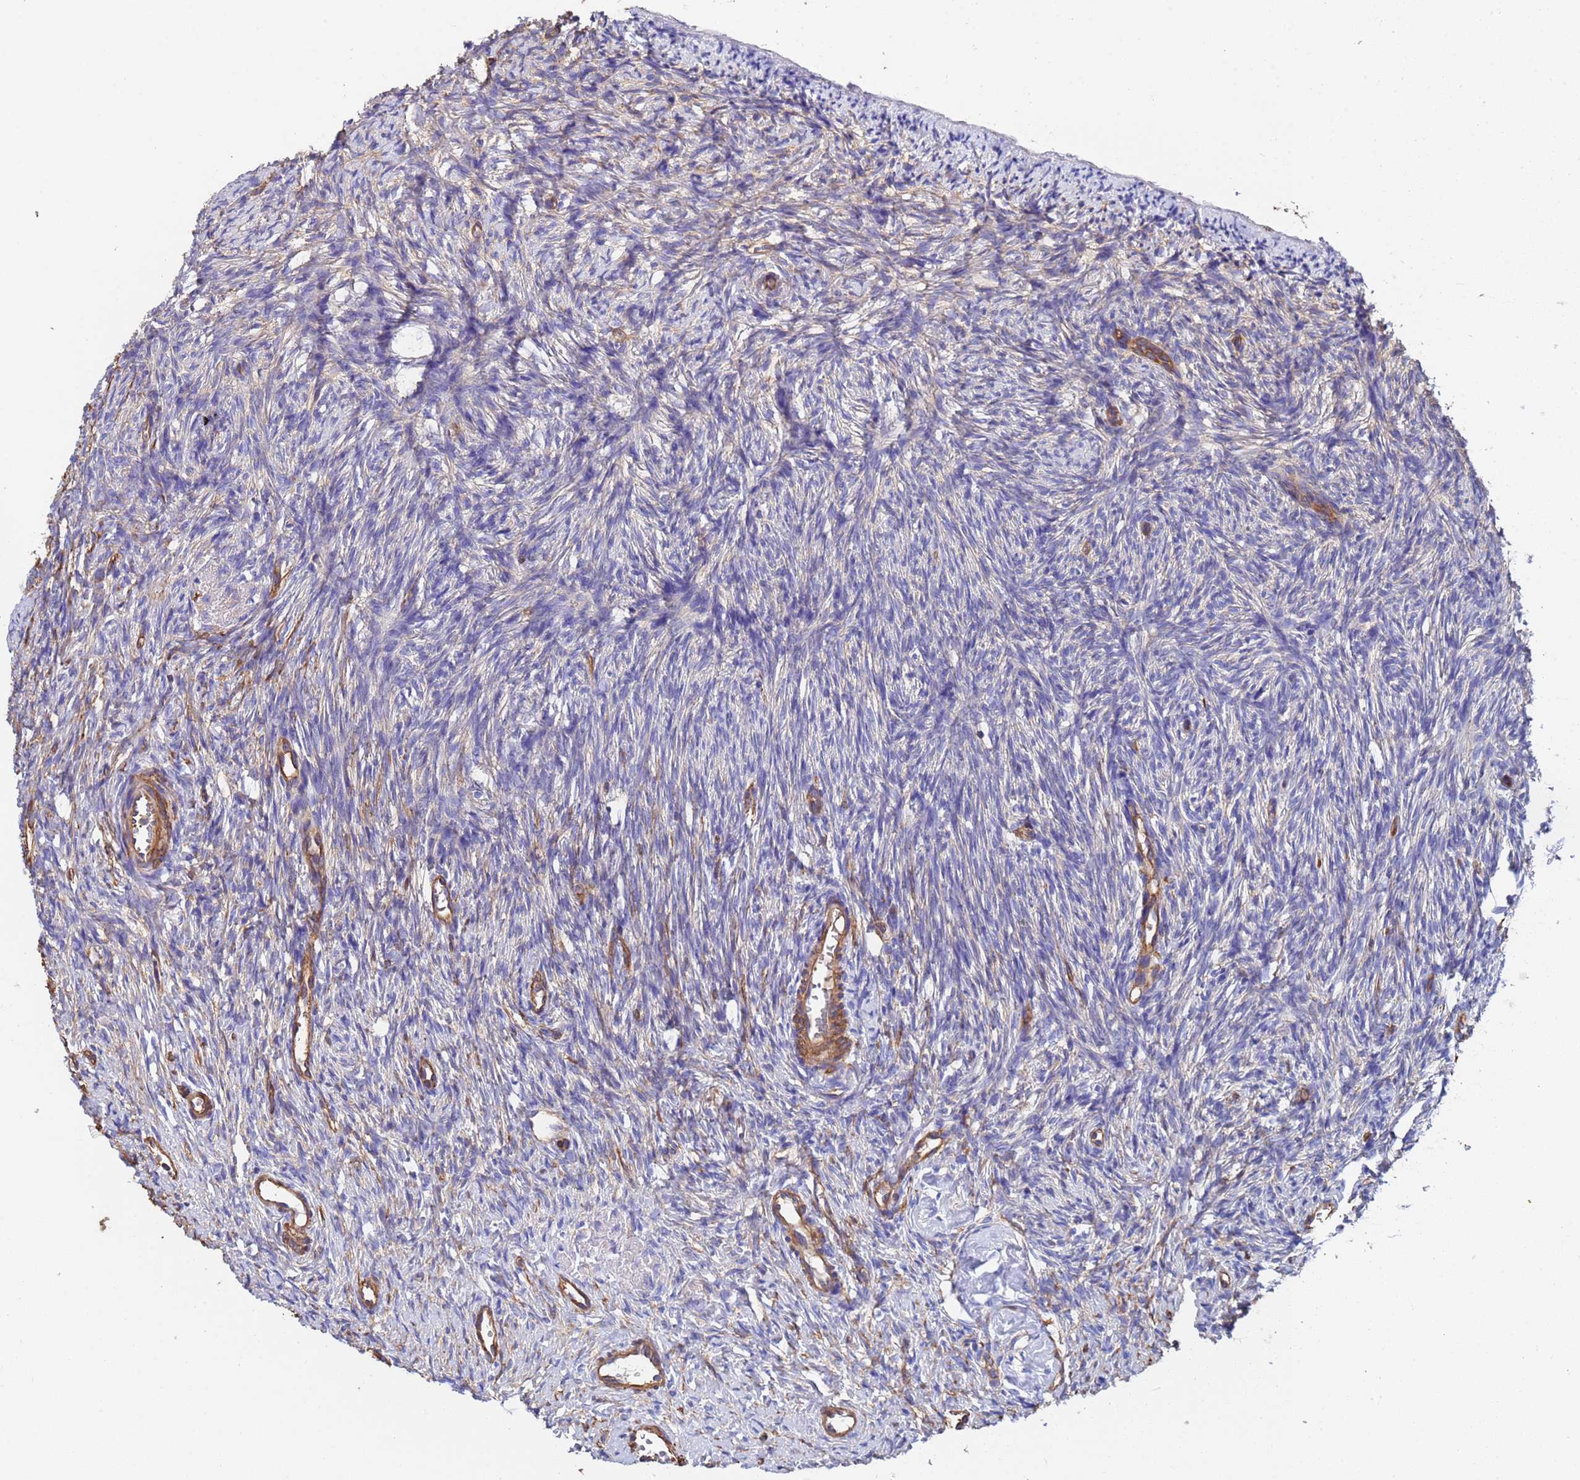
{"staining": {"intensity": "negative", "quantity": "none", "location": "none"}, "tissue": "ovary", "cell_type": "Ovarian stroma cells", "image_type": "normal", "snomed": [{"axis": "morphology", "description": "Normal tissue, NOS"}, {"axis": "topography", "description": "Ovary"}], "caption": "Ovary stained for a protein using immunohistochemistry shows no staining ovarian stroma cells.", "gene": "MYL12A", "patient": {"sex": "female", "age": 51}}